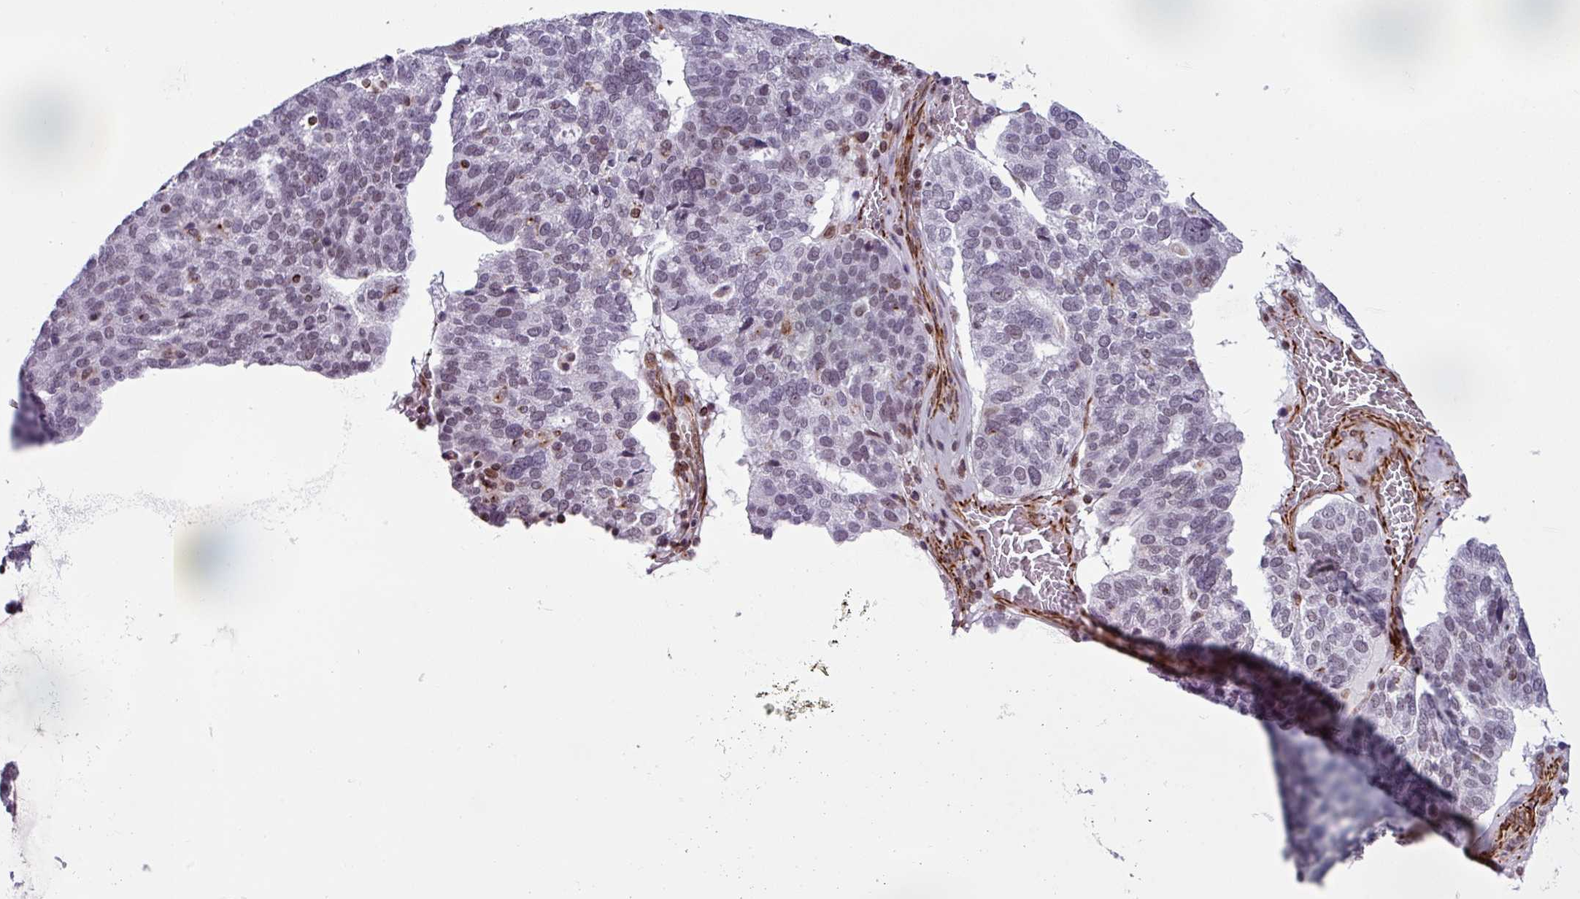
{"staining": {"intensity": "negative", "quantity": "none", "location": "none"}, "tissue": "ovarian cancer", "cell_type": "Tumor cells", "image_type": "cancer", "snomed": [{"axis": "morphology", "description": "Cystadenocarcinoma, serous, NOS"}, {"axis": "topography", "description": "Ovary"}], "caption": "DAB immunohistochemical staining of human serous cystadenocarcinoma (ovarian) exhibits no significant expression in tumor cells.", "gene": "CHD3", "patient": {"sex": "female", "age": 59}}